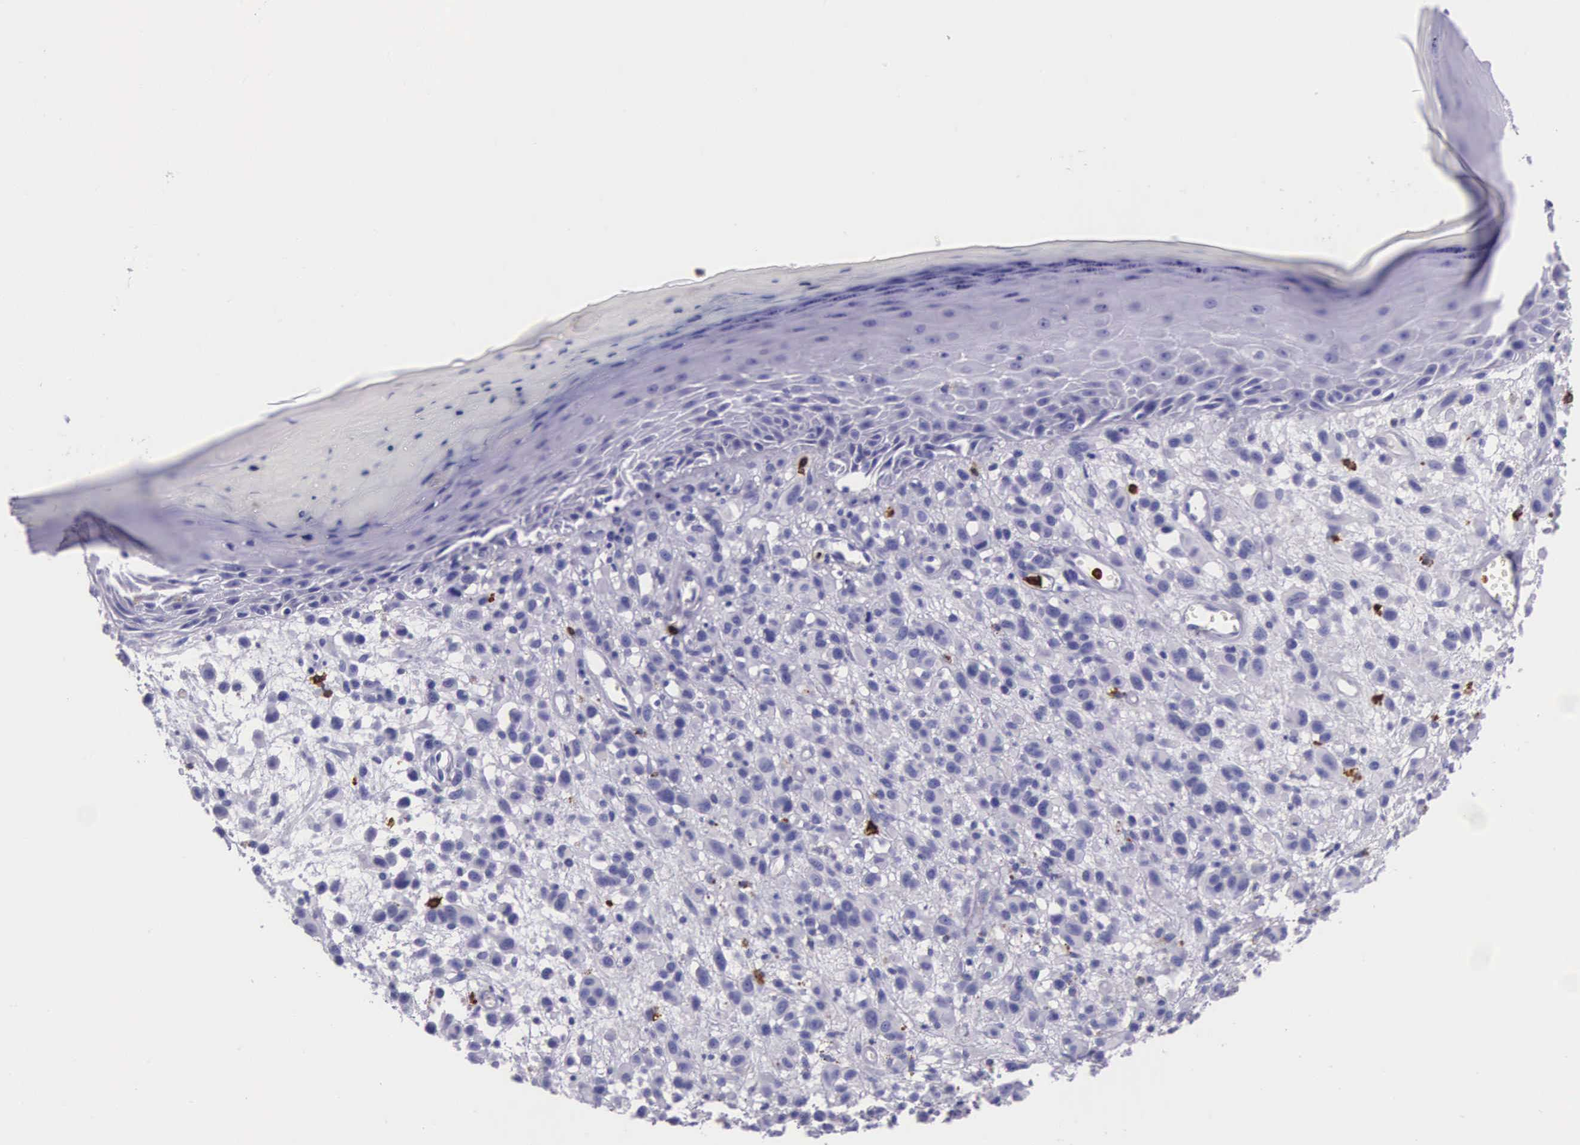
{"staining": {"intensity": "negative", "quantity": "none", "location": "none"}, "tissue": "melanoma", "cell_type": "Tumor cells", "image_type": "cancer", "snomed": [{"axis": "morphology", "description": "Malignant melanoma, NOS"}, {"axis": "topography", "description": "Skin"}], "caption": "Photomicrograph shows no significant protein expression in tumor cells of melanoma. (DAB immunohistochemistry (IHC) visualized using brightfield microscopy, high magnification).", "gene": "FCN1", "patient": {"sex": "male", "age": 51}}